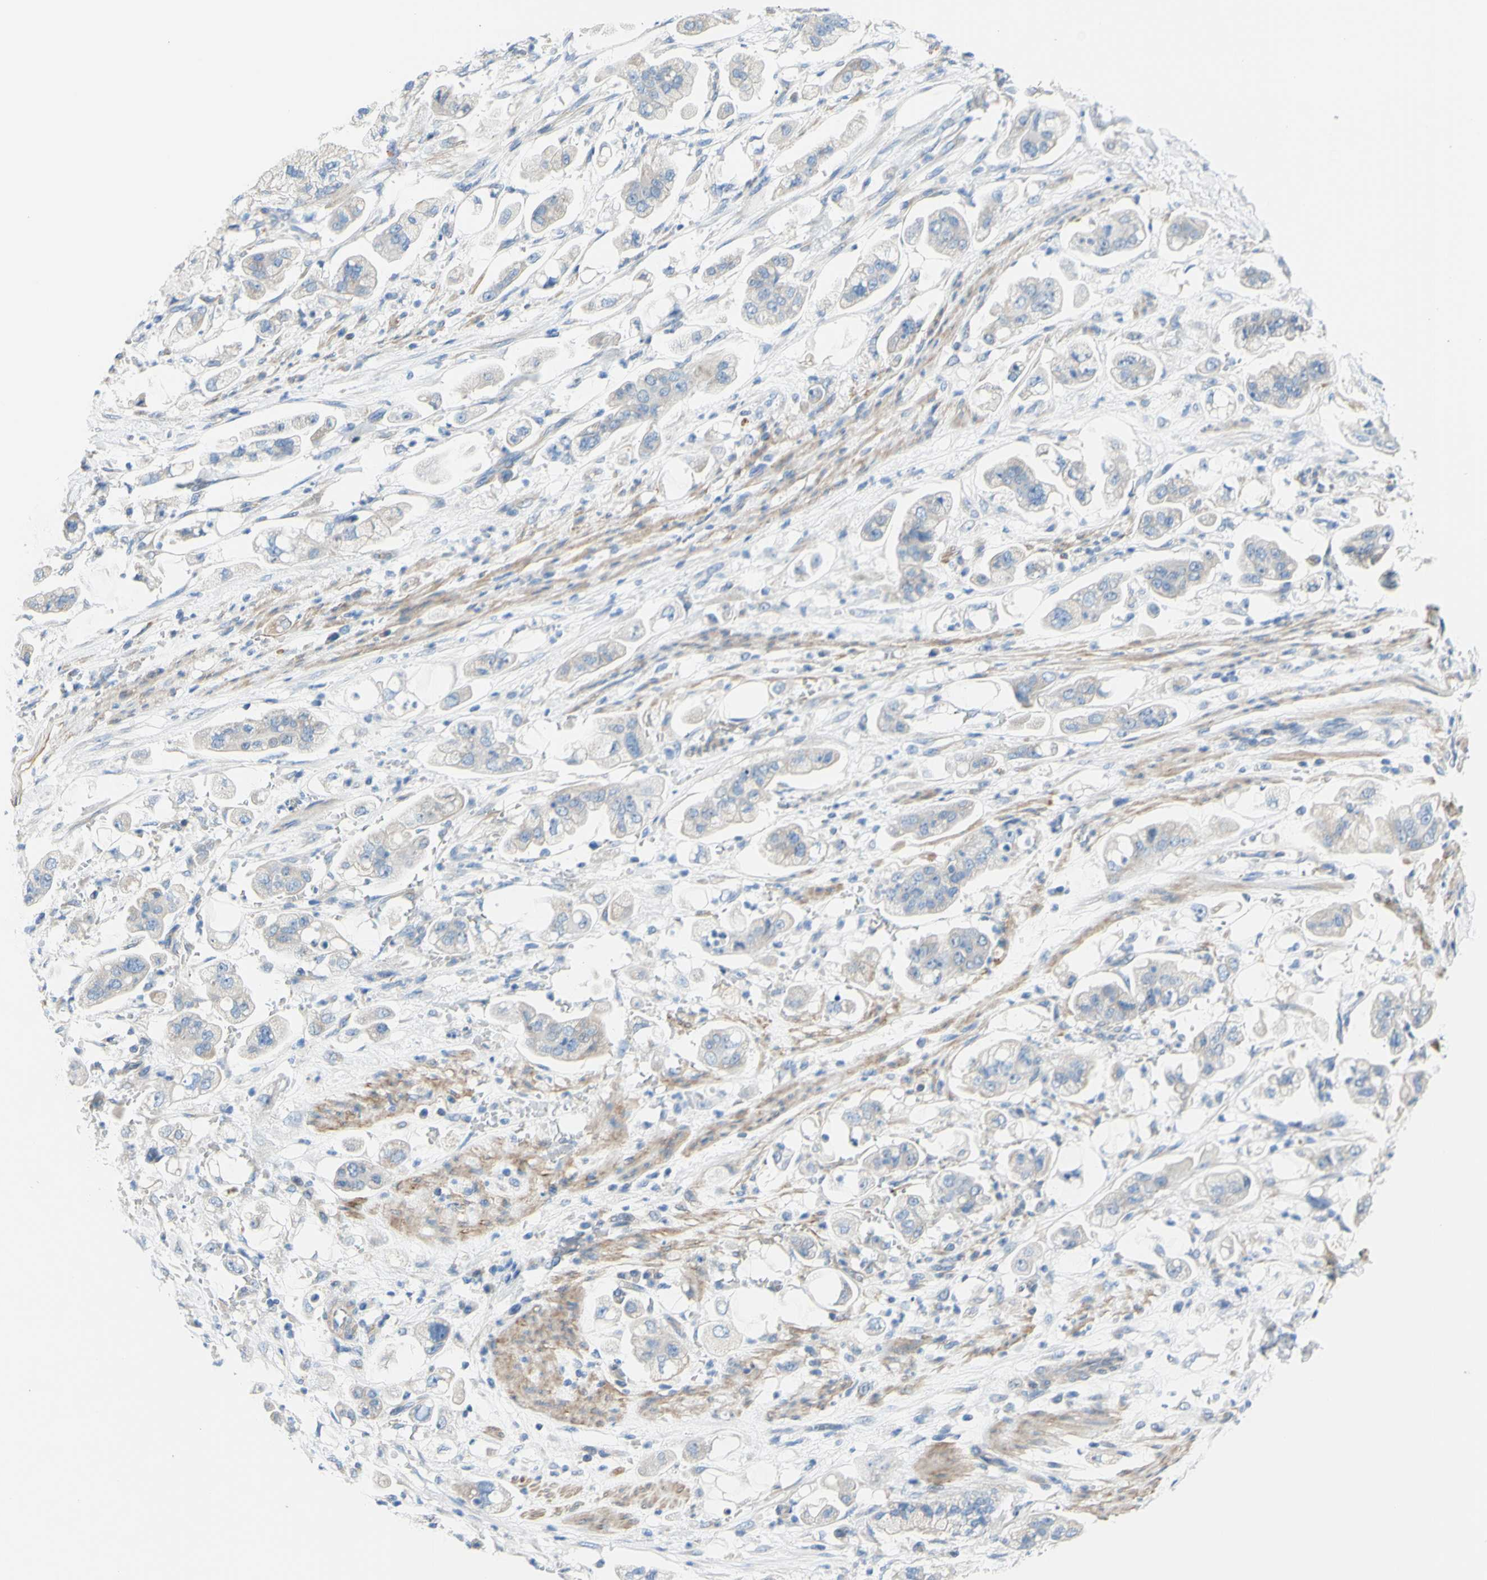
{"staining": {"intensity": "negative", "quantity": "none", "location": "none"}, "tissue": "stomach cancer", "cell_type": "Tumor cells", "image_type": "cancer", "snomed": [{"axis": "morphology", "description": "Adenocarcinoma, NOS"}, {"axis": "topography", "description": "Stomach"}], "caption": "This is a micrograph of immunohistochemistry (IHC) staining of stomach cancer (adenocarcinoma), which shows no positivity in tumor cells. The staining is performed using DAB (3,3'-diaminobenzidine) brown chromogen with nuclei counter-stained in using hematoxylin.", "gene": "RETREG2", "patient": {"sex": "male", "age": 62}}